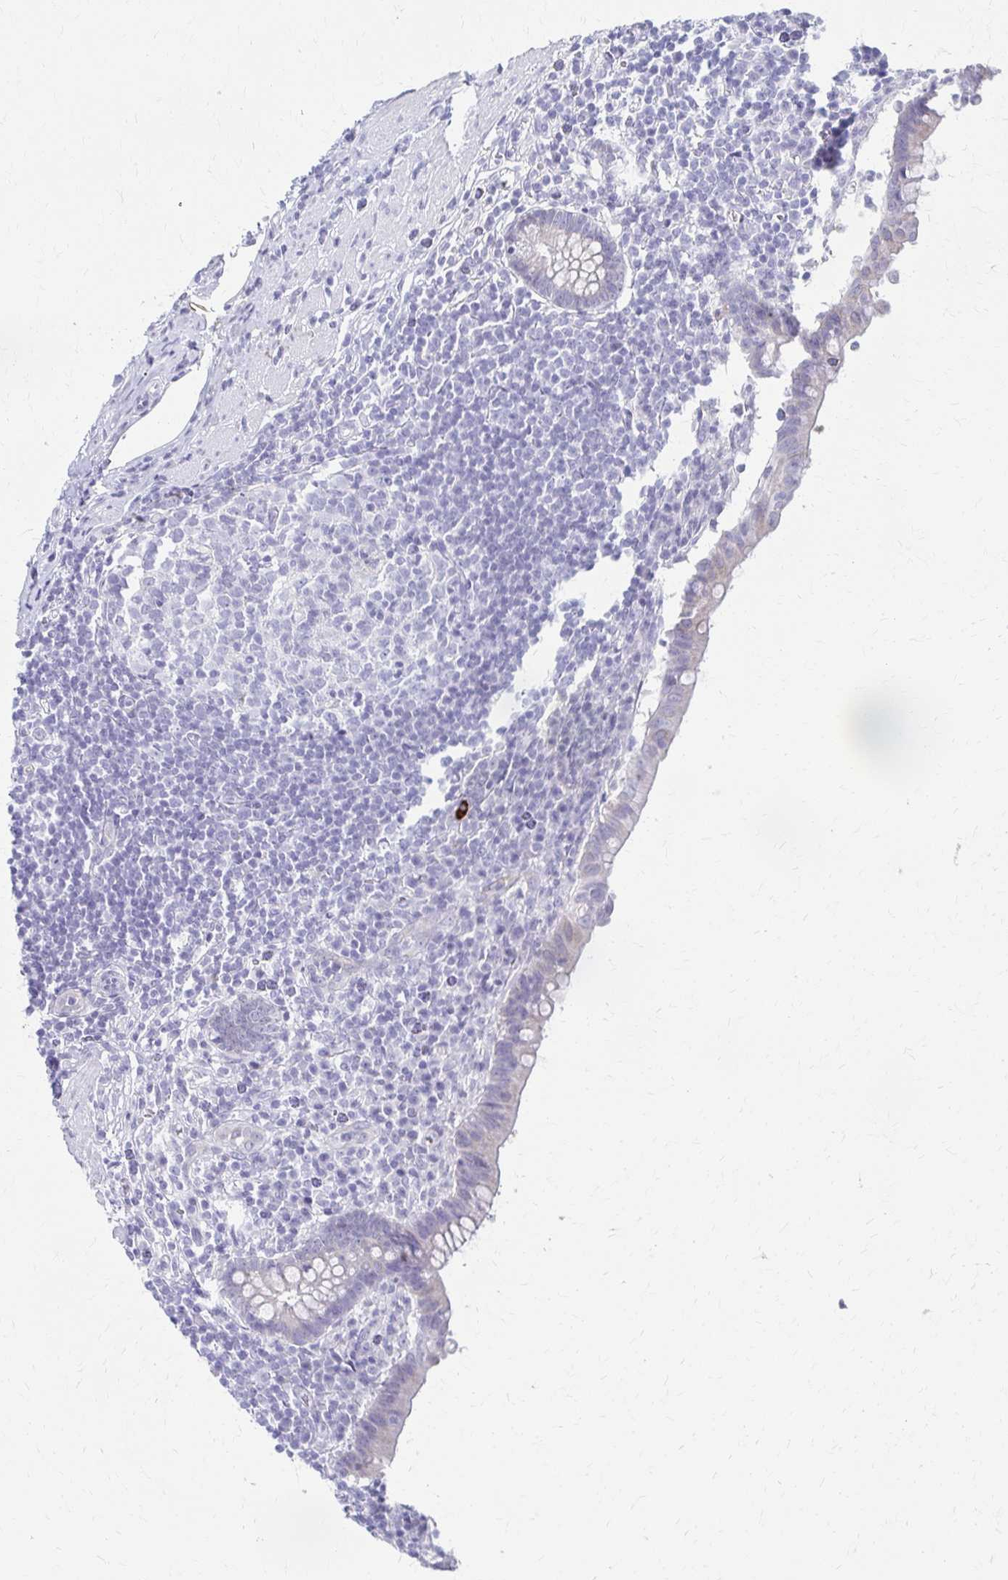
{"staining": {"intensity": "negative", "quantity": "none", "location": "none"}, "tissue": "appendix", "cell_type": "Glandular cells", "image_type": "normal", "snomed": [{"axis": "morphology", "description": "Normal tissue, NOS"}, {"axis": "topography", "description": "Appendix"}], "caption": "This is an immunohistochemistry histopathology image of unremarkable appendix. There is no expression in glandular cells.", "gene": "CYB5A", "patient": {"sex": "female", "age": 56}}